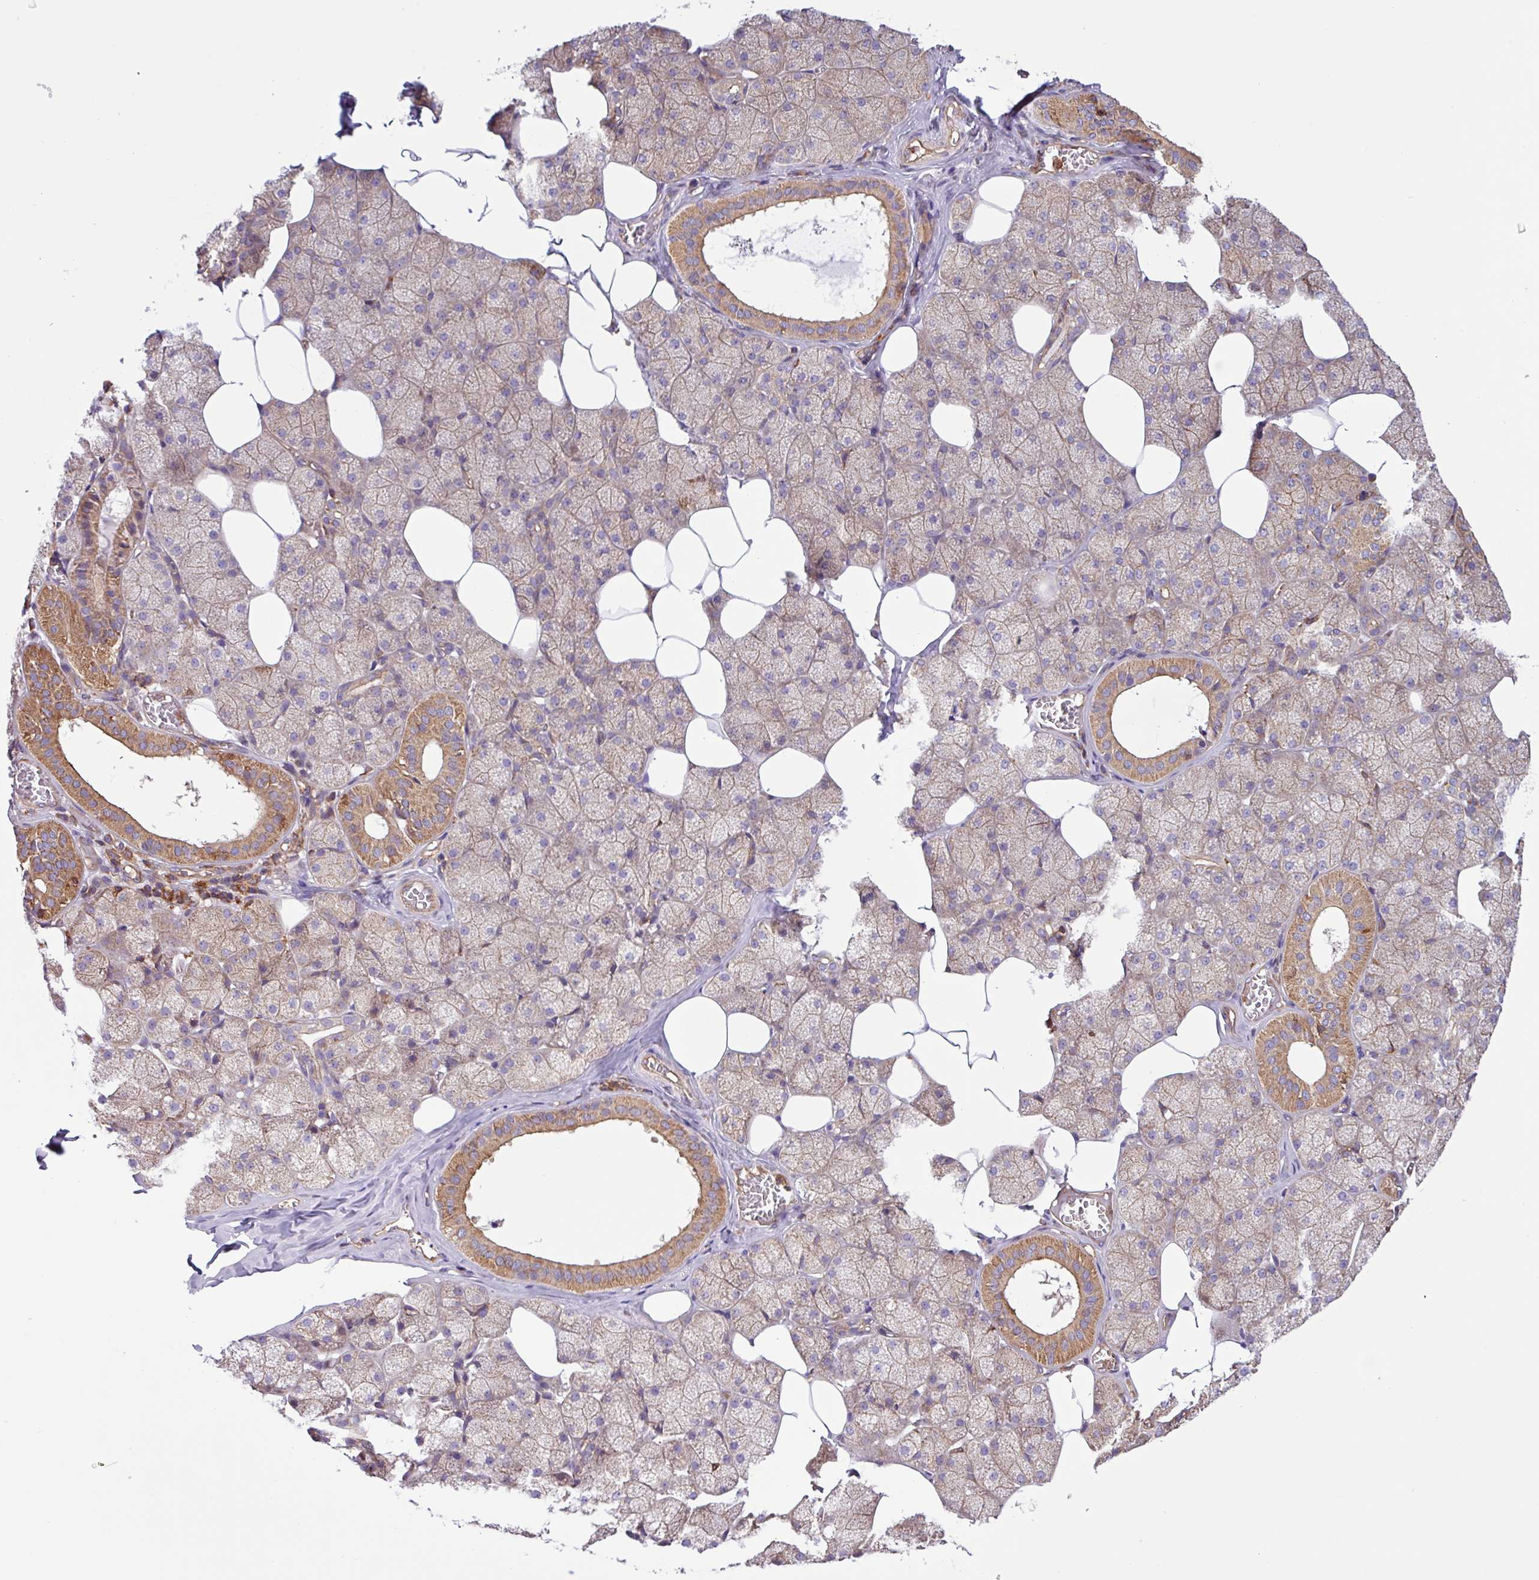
{"staining": {"intensity": "moderate", "quantity": "25%-75%", "location": "cytoplasmic/membranous"}, "tissue": "salivary gland", "cell_type": "Glandular cells", "image_type": "normal", "snomed": [{"axis": "morphology", "description": "Normal tissue, NOS"}, {"axis": "topography", "description": "Salivary gland"}, {"axis": "topography", "description": "Peripheral nerve tissue"}], "caption": "Glandular cells display moderate cytoplasmic/membranous staining in about 25%-75% of cells in normal salivary gland. (Brightfield microscopy of DAB IHC at high magnification).", "gene": "ACTR3B", "patient": {"sex": "male", "age": 38}}